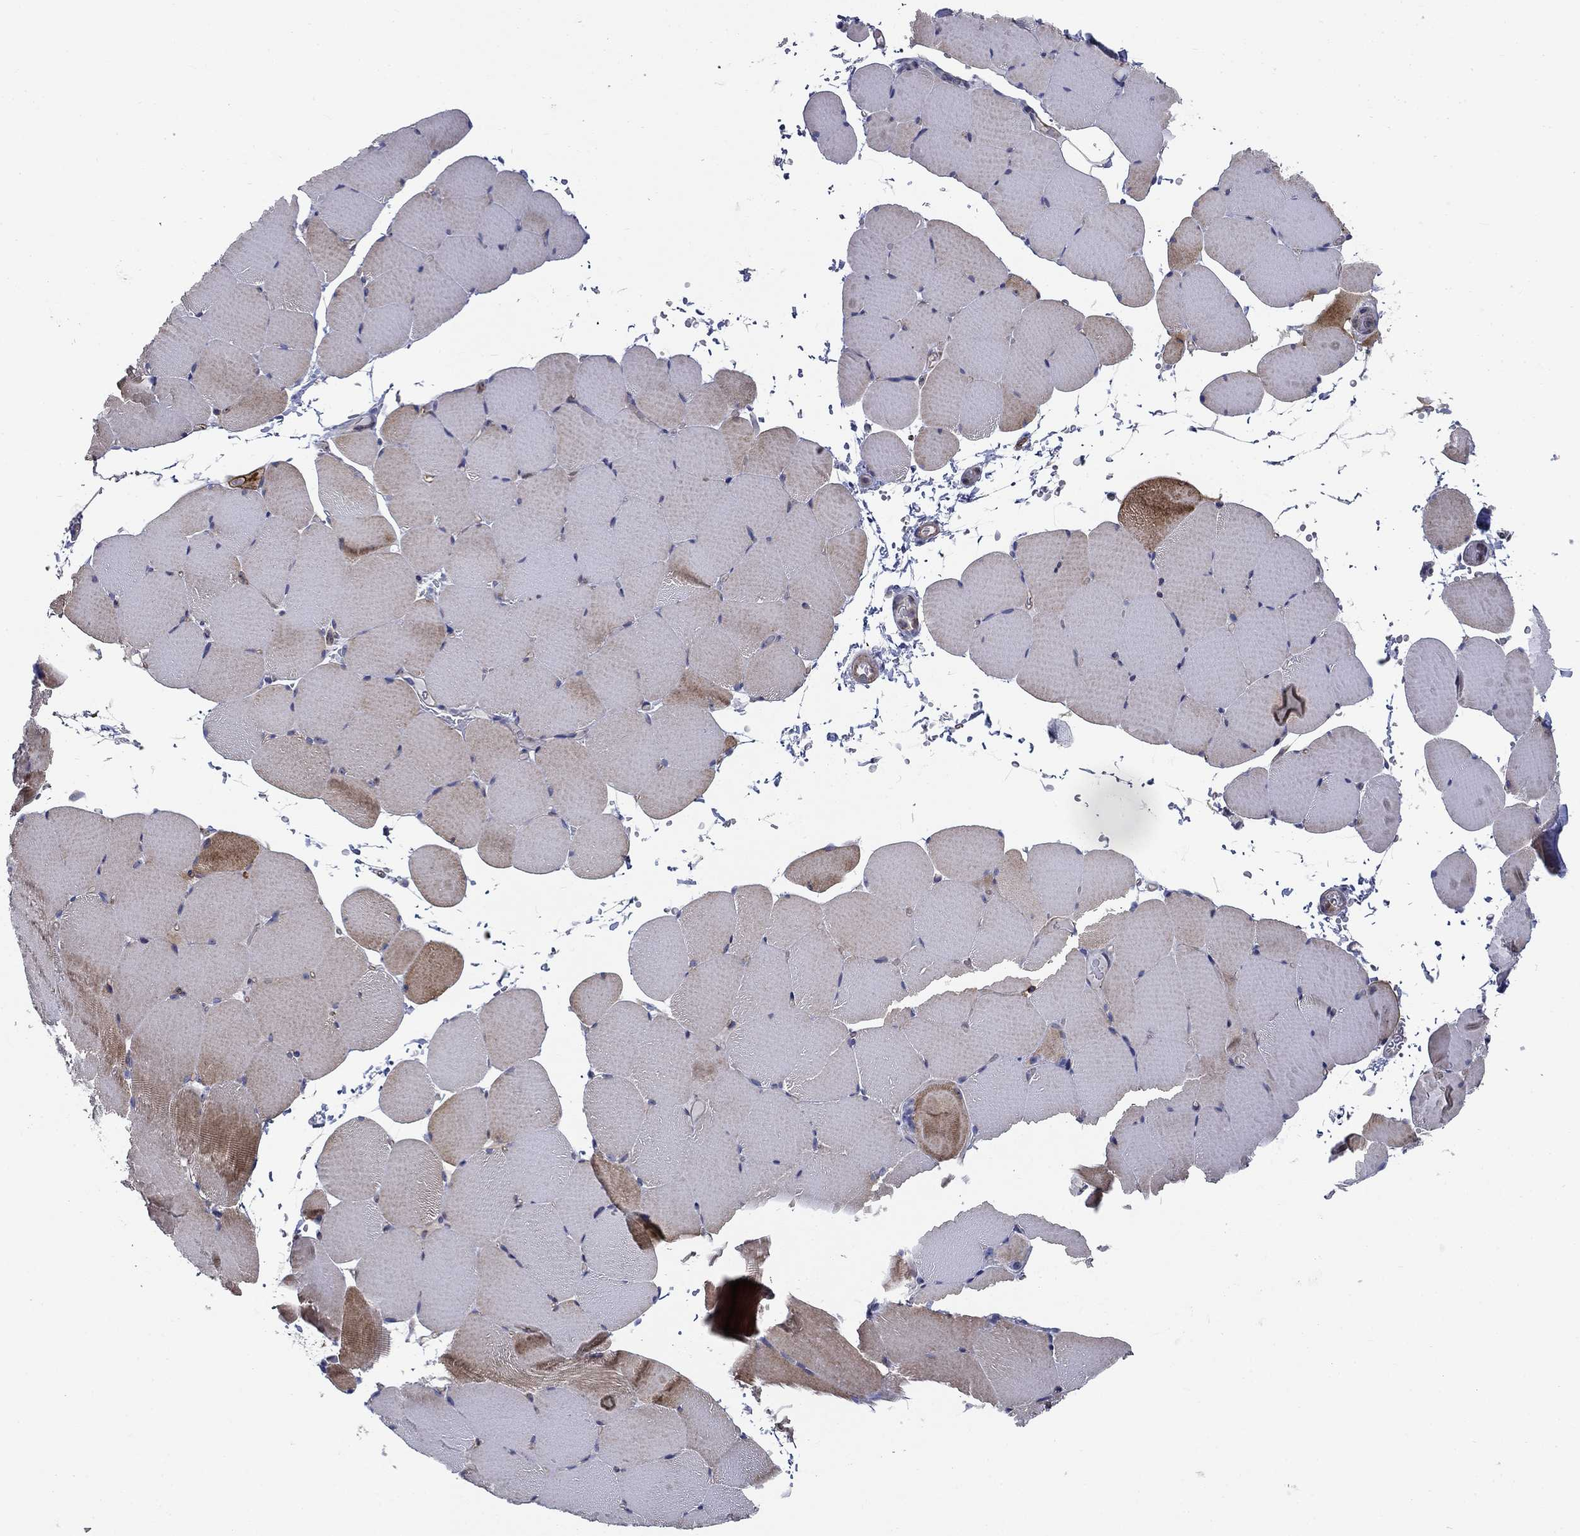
{"staining": {"intensity": "moderate", "quantity": "<25%", "location": "cytoplasmic/membranous"}, "tissue": "skeletal muscle", "cell_type": "Myocytes", "image_type": "normal", "snomed": [{"axis": "morphology", "description": "Normal tissue, NOS"}, {"axis": "topography", "description": "Skeletal muscle"}], "caption": "Immunohistochemistry (IHC) staining of normal skeletal muscle, which reveals low levels of moderate cytoplasmic/membranous expression in about <25% of myocytes indicating moderate cytoplasmic/membranous protein staining. The staining was performed using DAB (brown) for protein detection and nuclei were counterstained in hematoxylin (blue).", "gene": "SIT1", "patient": {"sex": "female", "age": 37}}